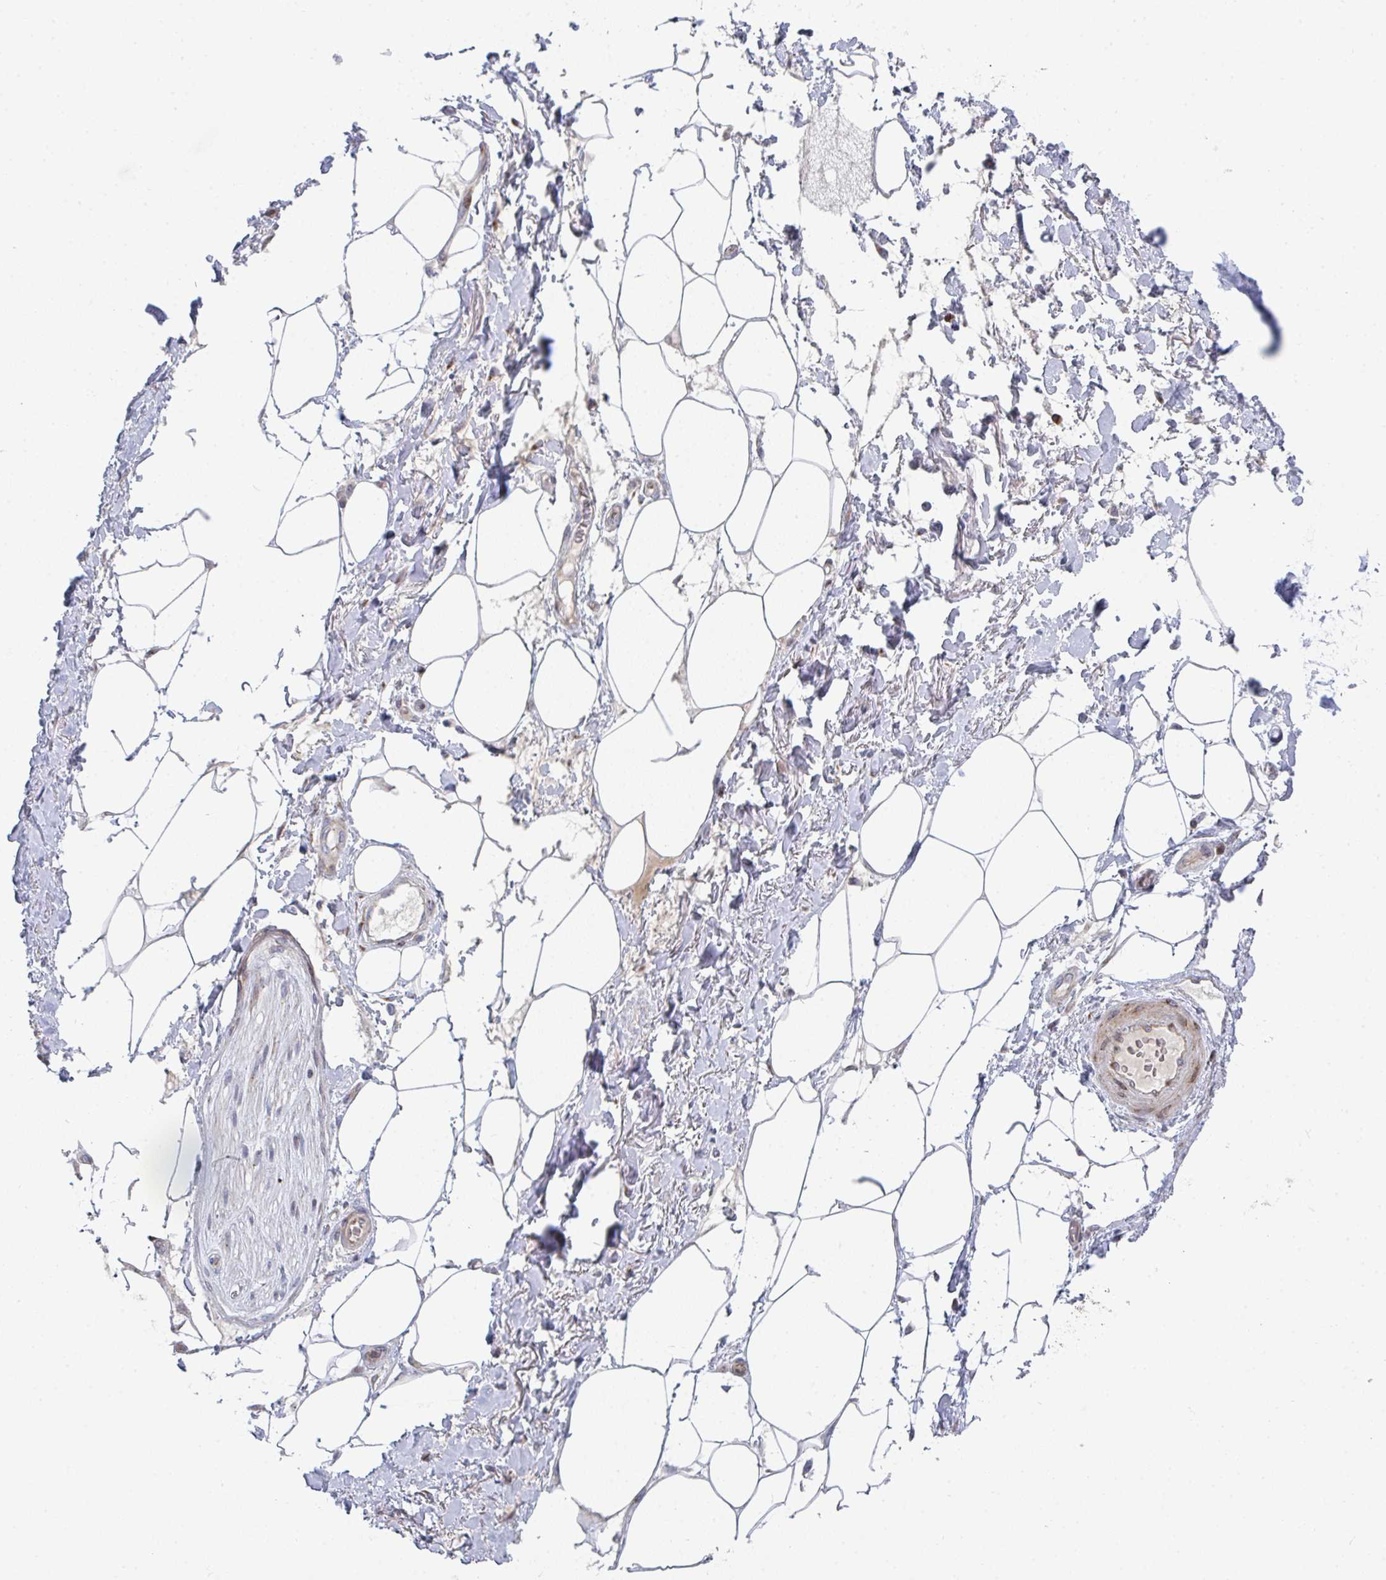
{"staining": {"intensity": "negative", "quantity": "none", "location": "none"}, "tissue": "adipose tissue", "cell_type": "Adipocytes", "image_type": "normal", "snomed": [{"axis": "morphology", "description": "Normal tissue, NOS"}, {"axis": "topography", "description": "Vagina"}, {"axis": "topography", "description": "Peripheral nerve tissue"}], "caption": "IHC of normal human adipose tissue demonstrates no staining in adipocytes.", "gene": "PRKCH", "patient": {"sex": "female", "age": 71}}